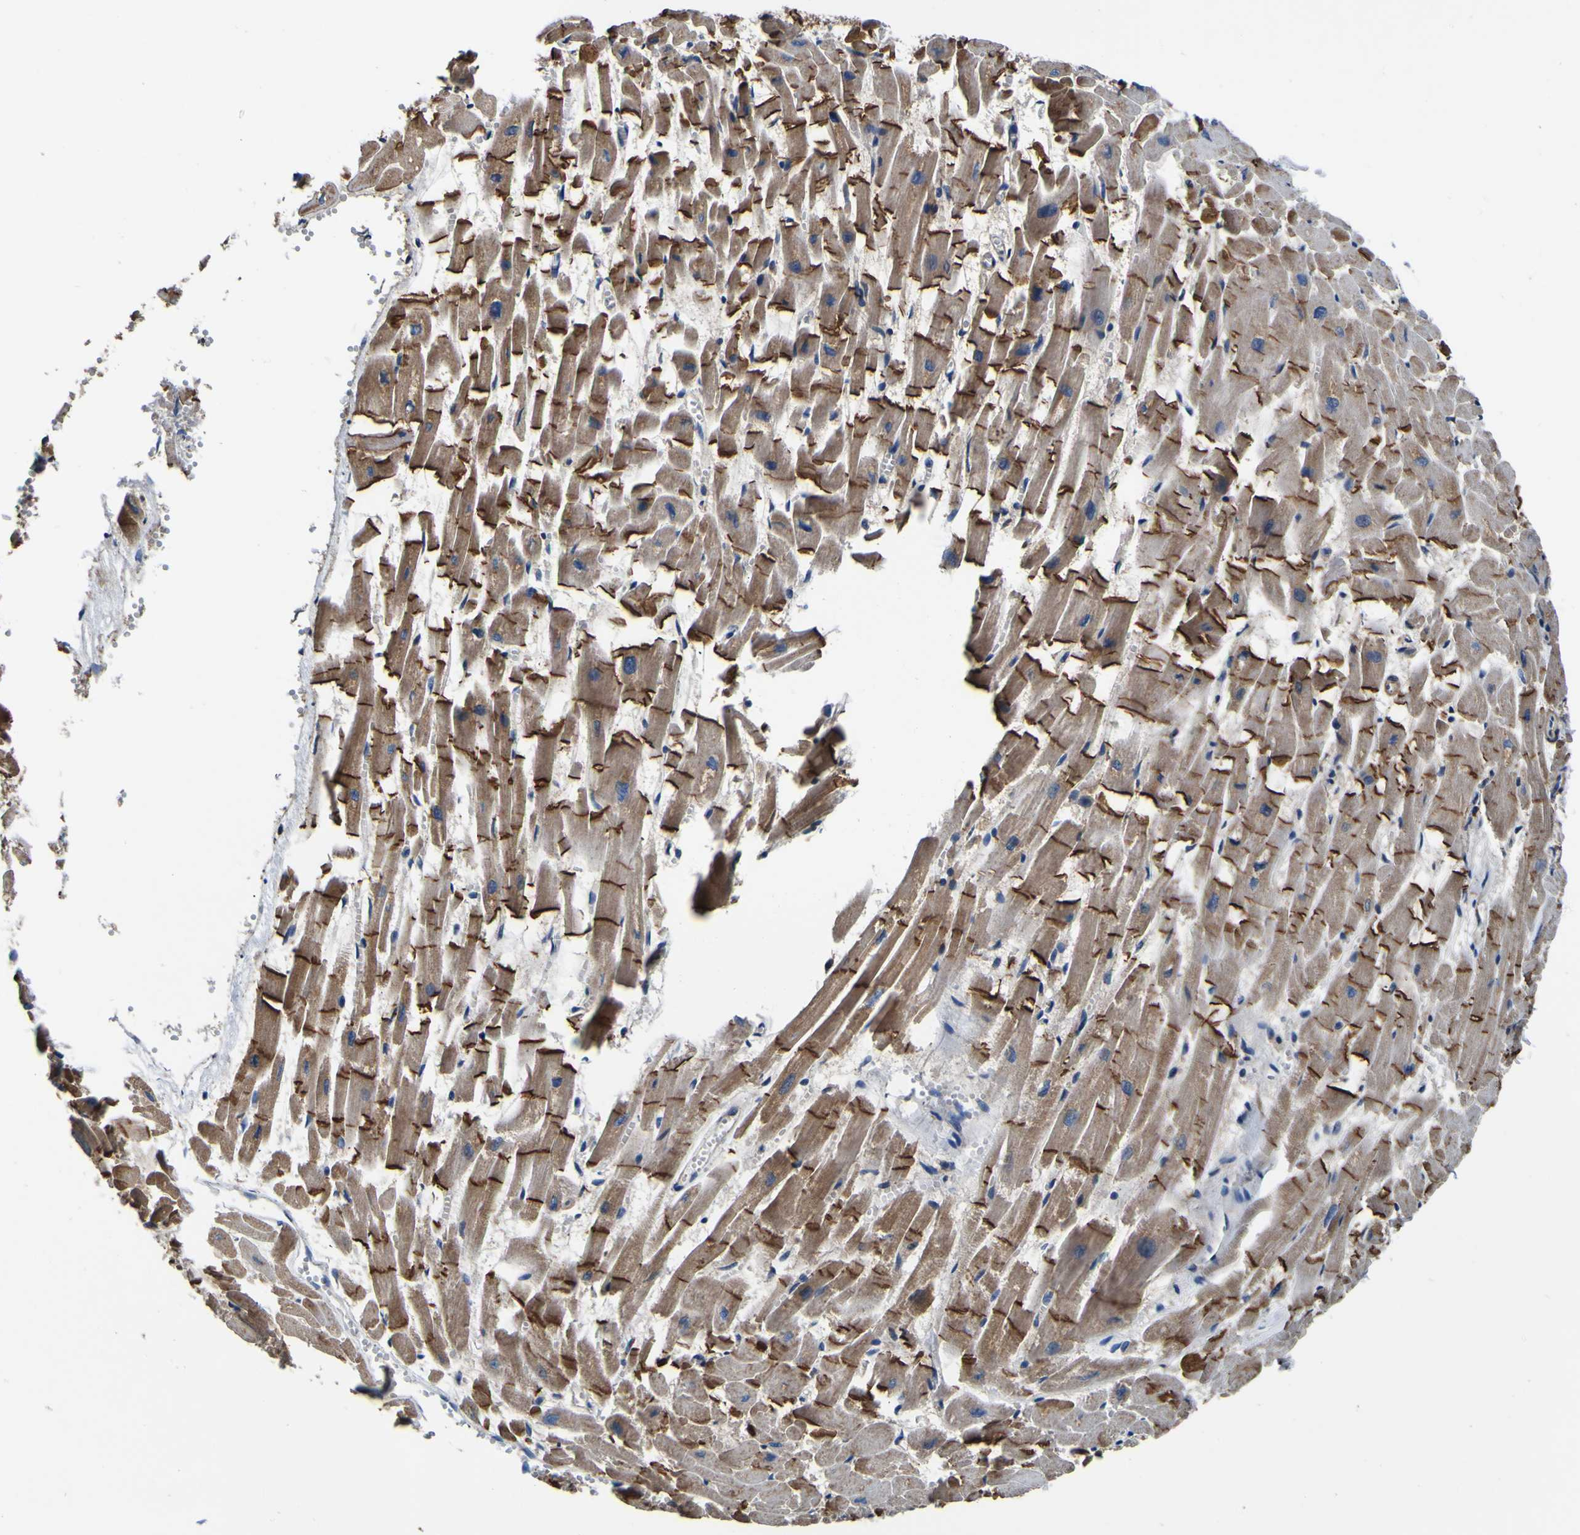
{"staining": {"intensity": "moderate", "quantity": ">75%", "location": "cytoplasmic/membranous"}, "tissue": "heart muscle", "cell_type": "Cardiomyocytes", "image_type": "normal", "snomed": [{"axis": "morphology", "description": "Normal tissue, NOS"}, {"axis": "topography", "description": "Heart"}], "caption": "Immunohistochemical staining of benign human heart muscle exhibits >75% levels of moderate cytoplasmic/membranous protein positivity in about >75% of cardiomyocytes. (DAB (3,3'-diaminobenzidine) IHC, brown staining for protein, blue staining for nuclei).", "gene": "INPP5A", "patient": {"sex": "female", "age": 19}}